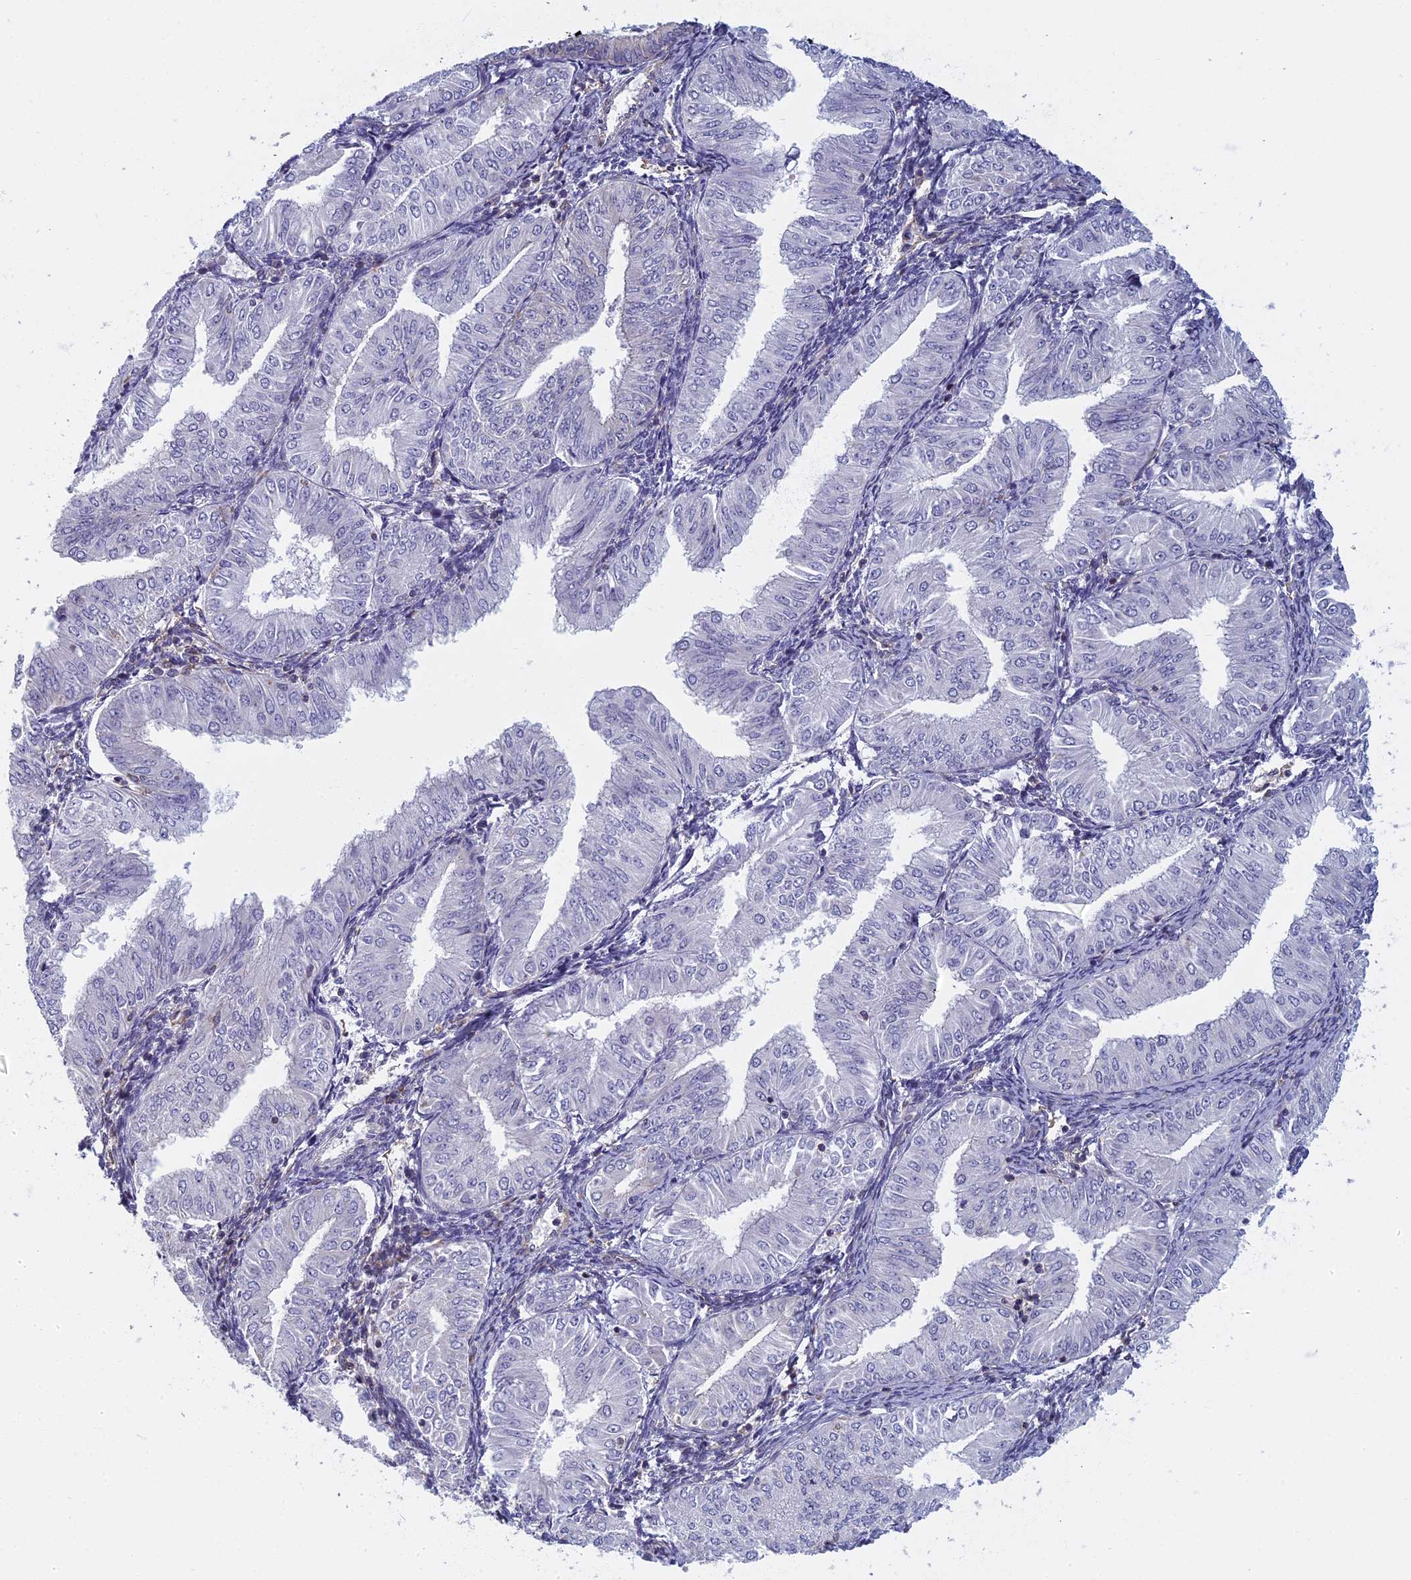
{"staining": {"intensity": "negative", "quantity": "none", "location": "none"}, "tissue": "endometrial cancer", "cell_type": "Tumor cells", "image_type": "cancer", "snomed": [{"axis": "morphology", "description": "Normal tissue, NOS"}, {"axis": "morphology", "description": "Adenocarcinoma, NOS"}, {"axis": "topography", "description": "Endometrium"}], "caption": "Endometrial cancer was stained to show a protein in brown. There is no significant staining in tumor cells.", "gene": "NOL10", "patient": {"sex": "female", "age": 53}}